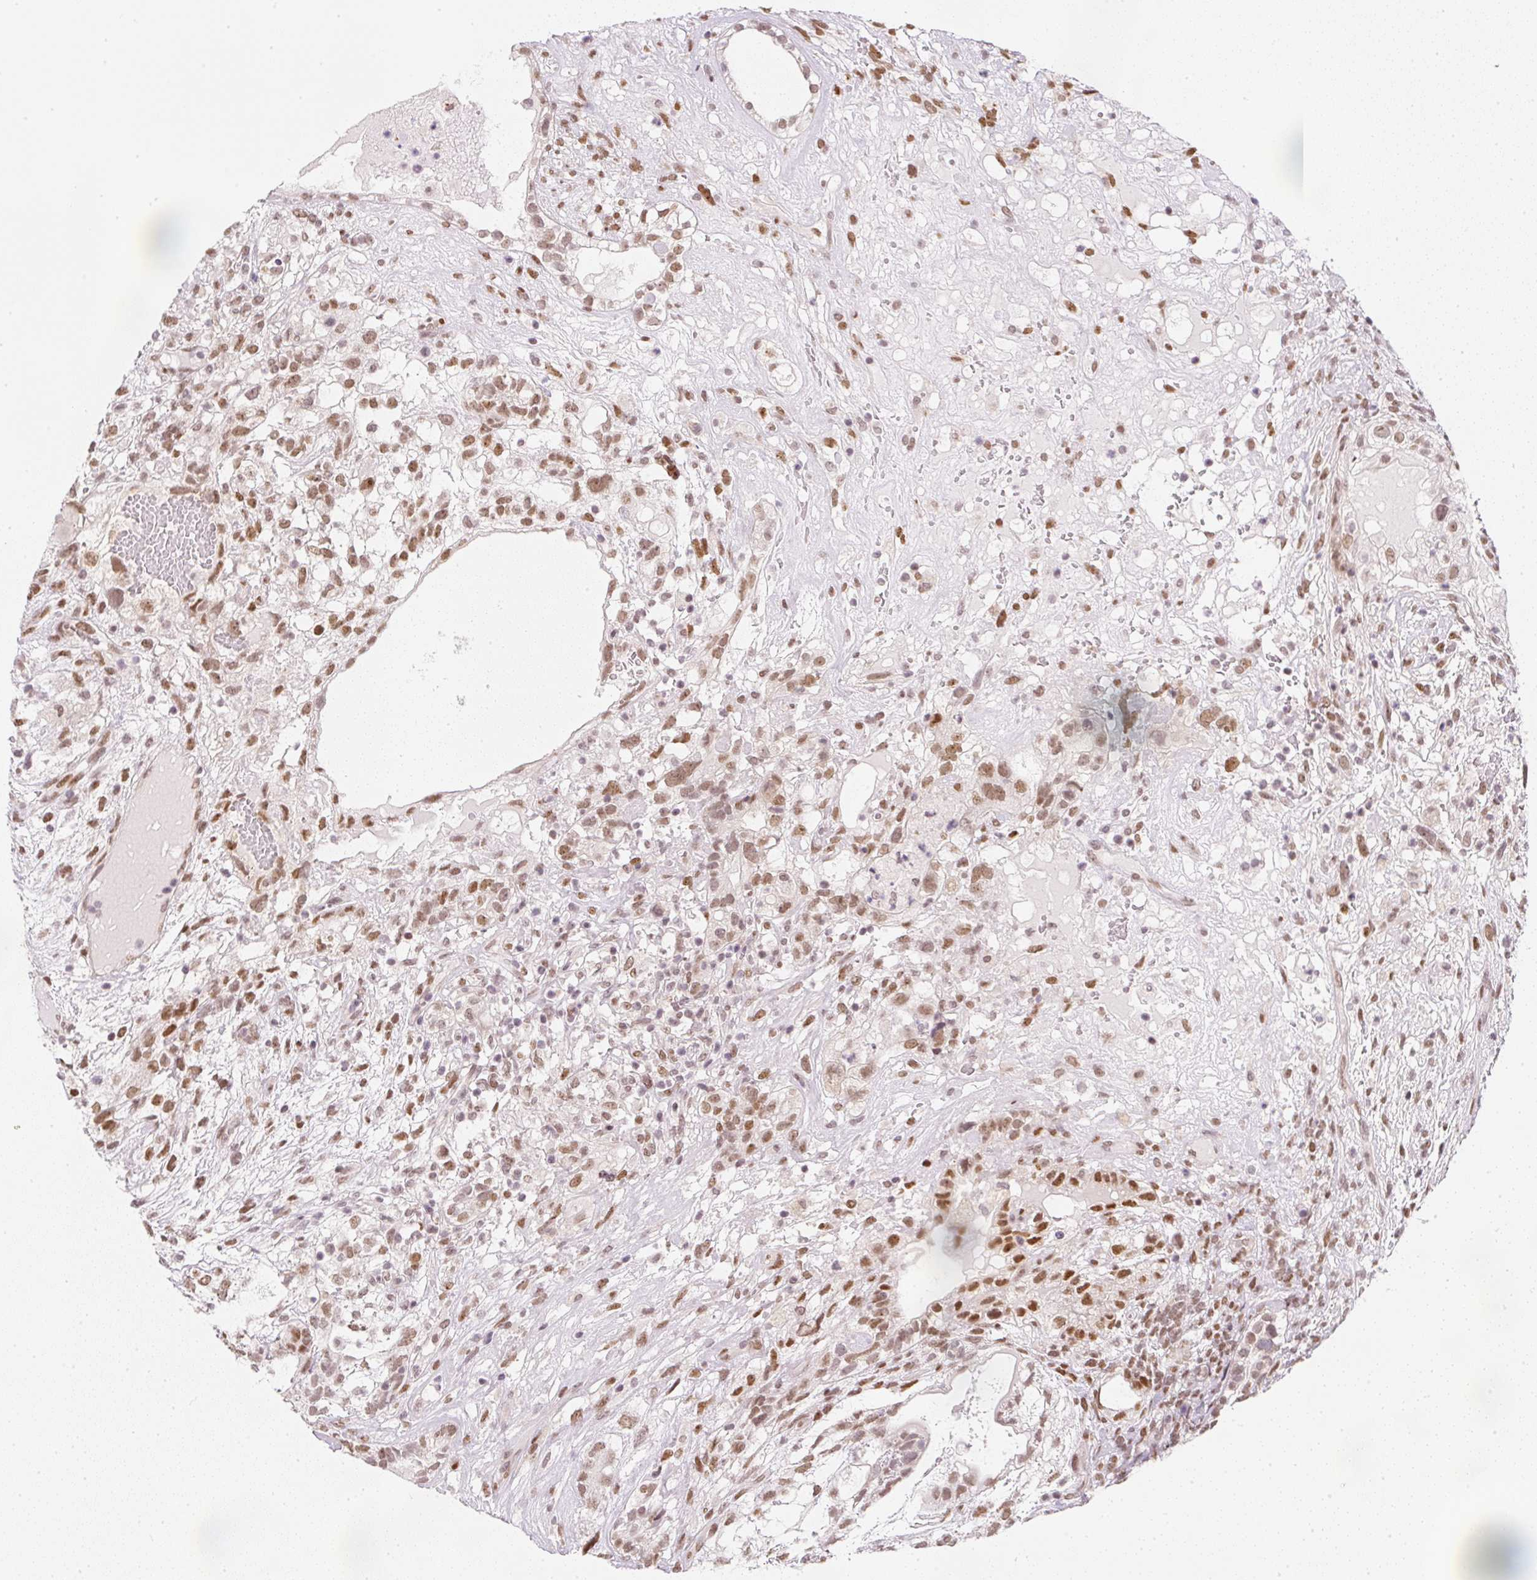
{"staining": {"intensity": "strong", "quantity": "25%-75%", "location": "nuclear"}, "tissue": "testis cancer", "cell_type": "Tumor cells", "image_type": "cancer", "snomed": [{"axis": "morphology", "description": "Seminoma, NOS"}, {"axis": "morphology", "description": "Carcinoma, Embryonal, NOS"}, {"axis": "topography", "description": "Testis"}], "caption": "DAB (3,3'-diaminobenzidine) immunohistochemical staining of testis cancer demonstrates strong nuclear protein staining in approximately 25%-75% of tumor cells.", "gene": "DPPA4", "patient": {"sex": "male", "age": 41}}